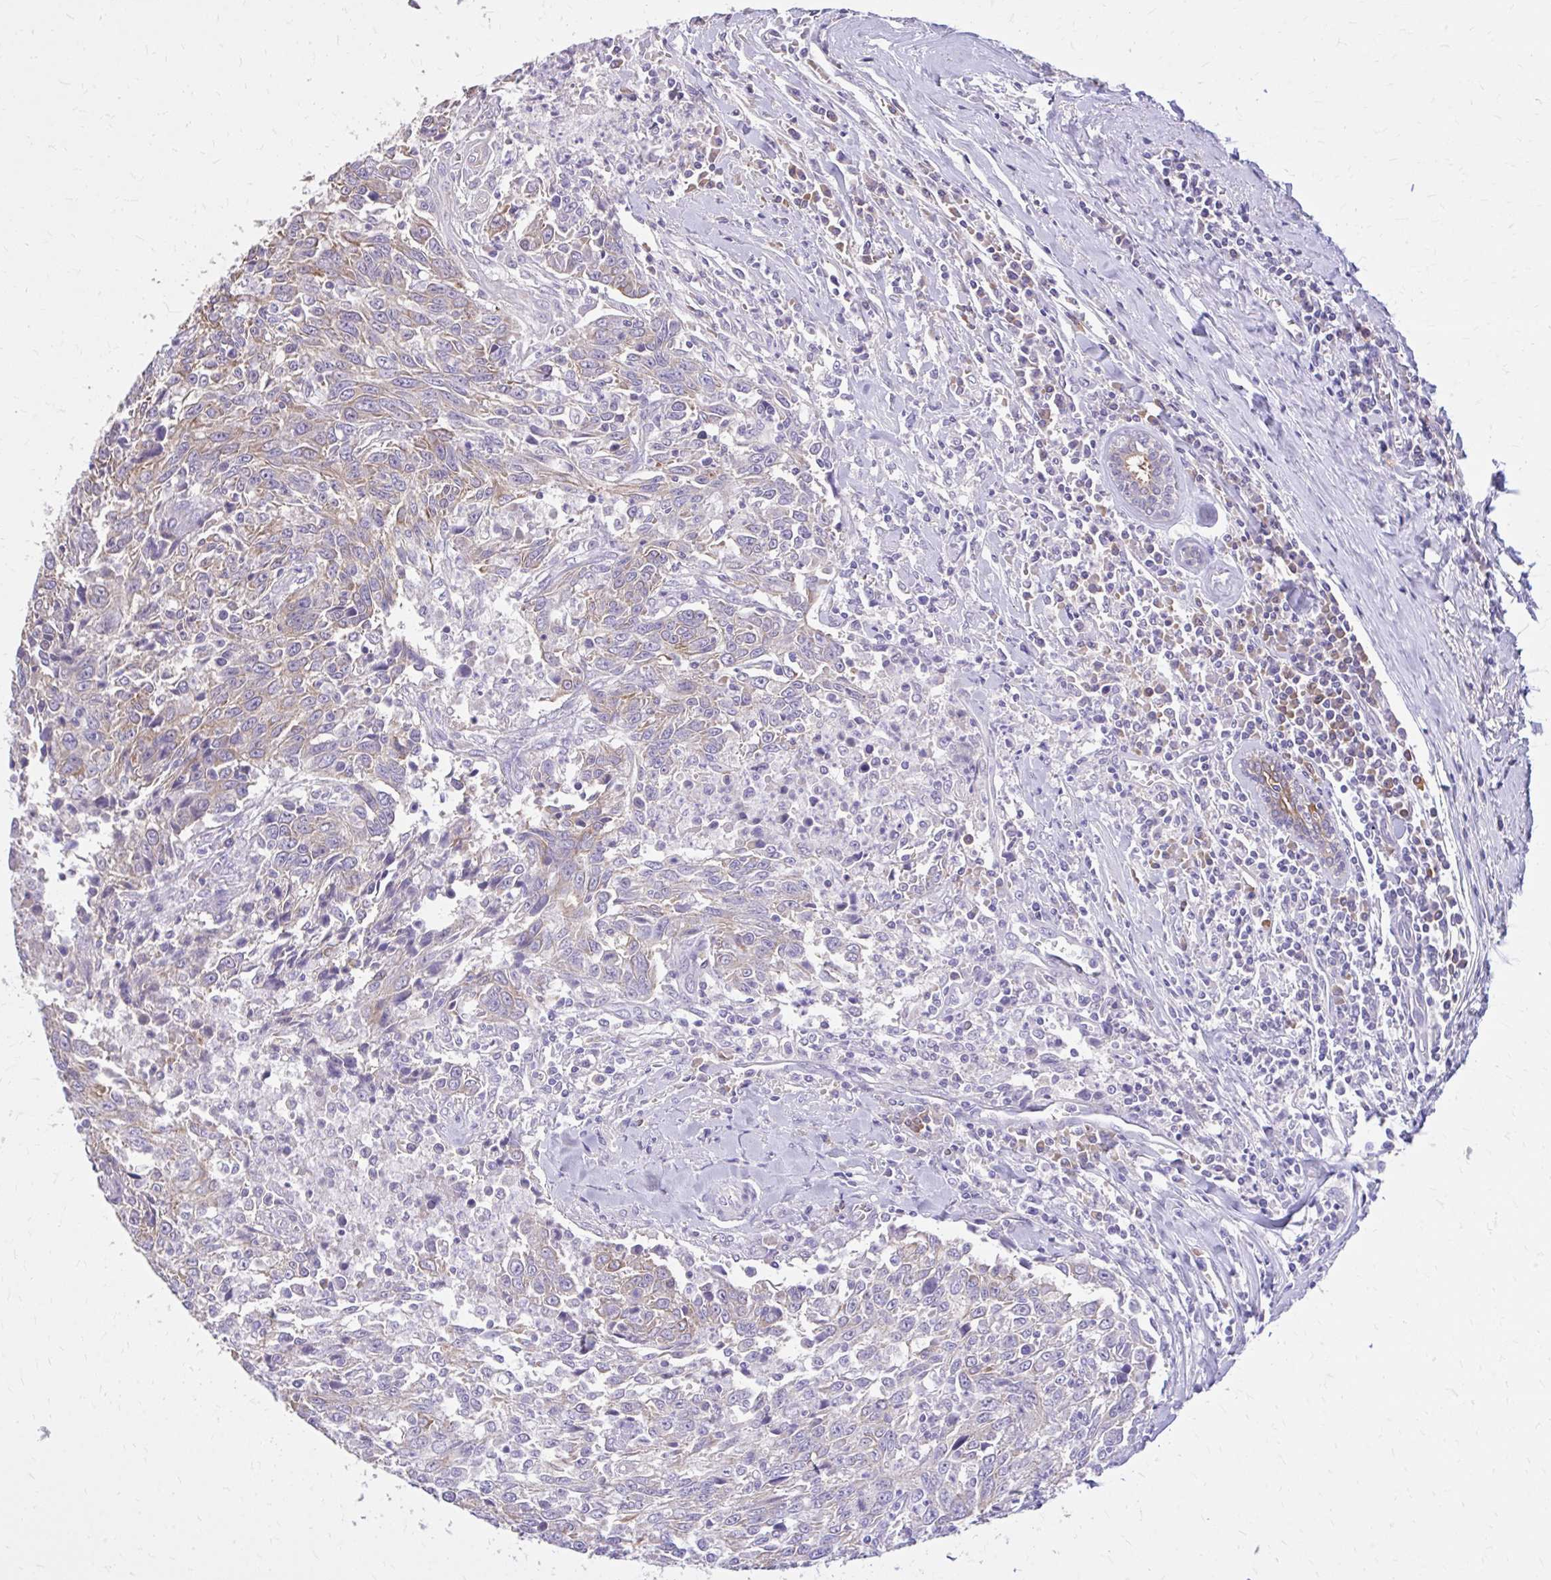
{"staining": {"intensity": "weak", "quantity": "<25%", "location": "cytoplasmic/membranous"}, "tissue": "breast cancer", "cell_type": "Tumor cells", "image_type": "cancer", "snomed": [{"axis": "morphology", "description": "Duct carcinoma"}, {"axis": "topography", "description": "Breast"}], "caption": "An image of breast cancer stained for a protein exhibits no brown staining in tumor cells.", "gene": "EPB41L1", "patient": {"sex": "female", "age": 50}}